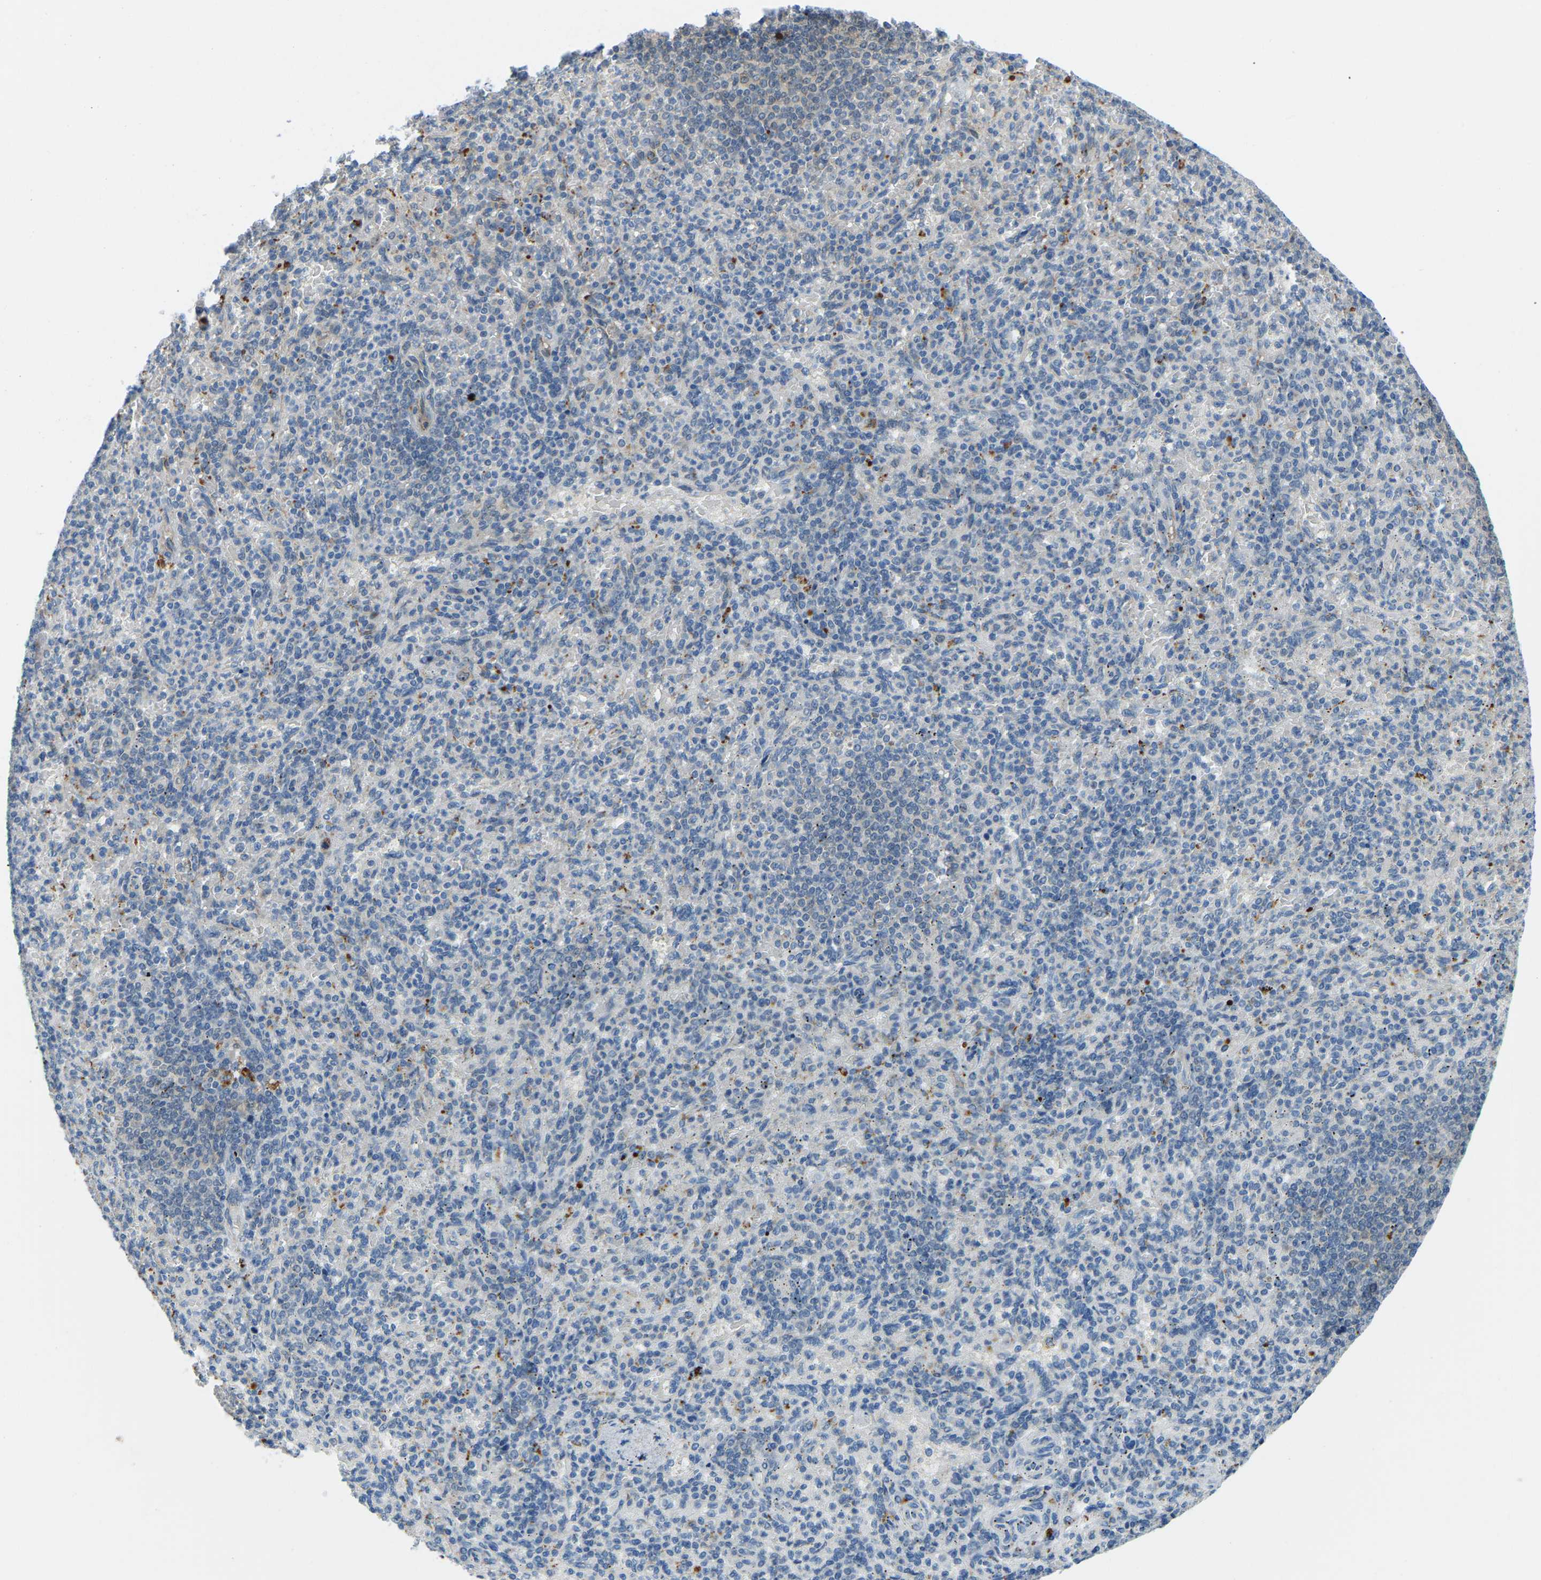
{"staining": {"intensity": "moderate", "quantity": "<25%", "location": "cytoplasmic/membranous"}, "tissue": "spleen", "cell_type": "Cells in red pulp", "image_type": "normal", "snomed": [{"axis": "morphology", "description": "Normal tissue, NOS"}, {"axis": "topography", "description": "Spleen"}], "caption": "Benign spleen was stained to show a protein in brown. There is low levels of moderate cytoplasmic/membranous staining in about <25% of cells in red pulp.", "gene": "NME8", "patient": {"sex": "female", "age": 74}}